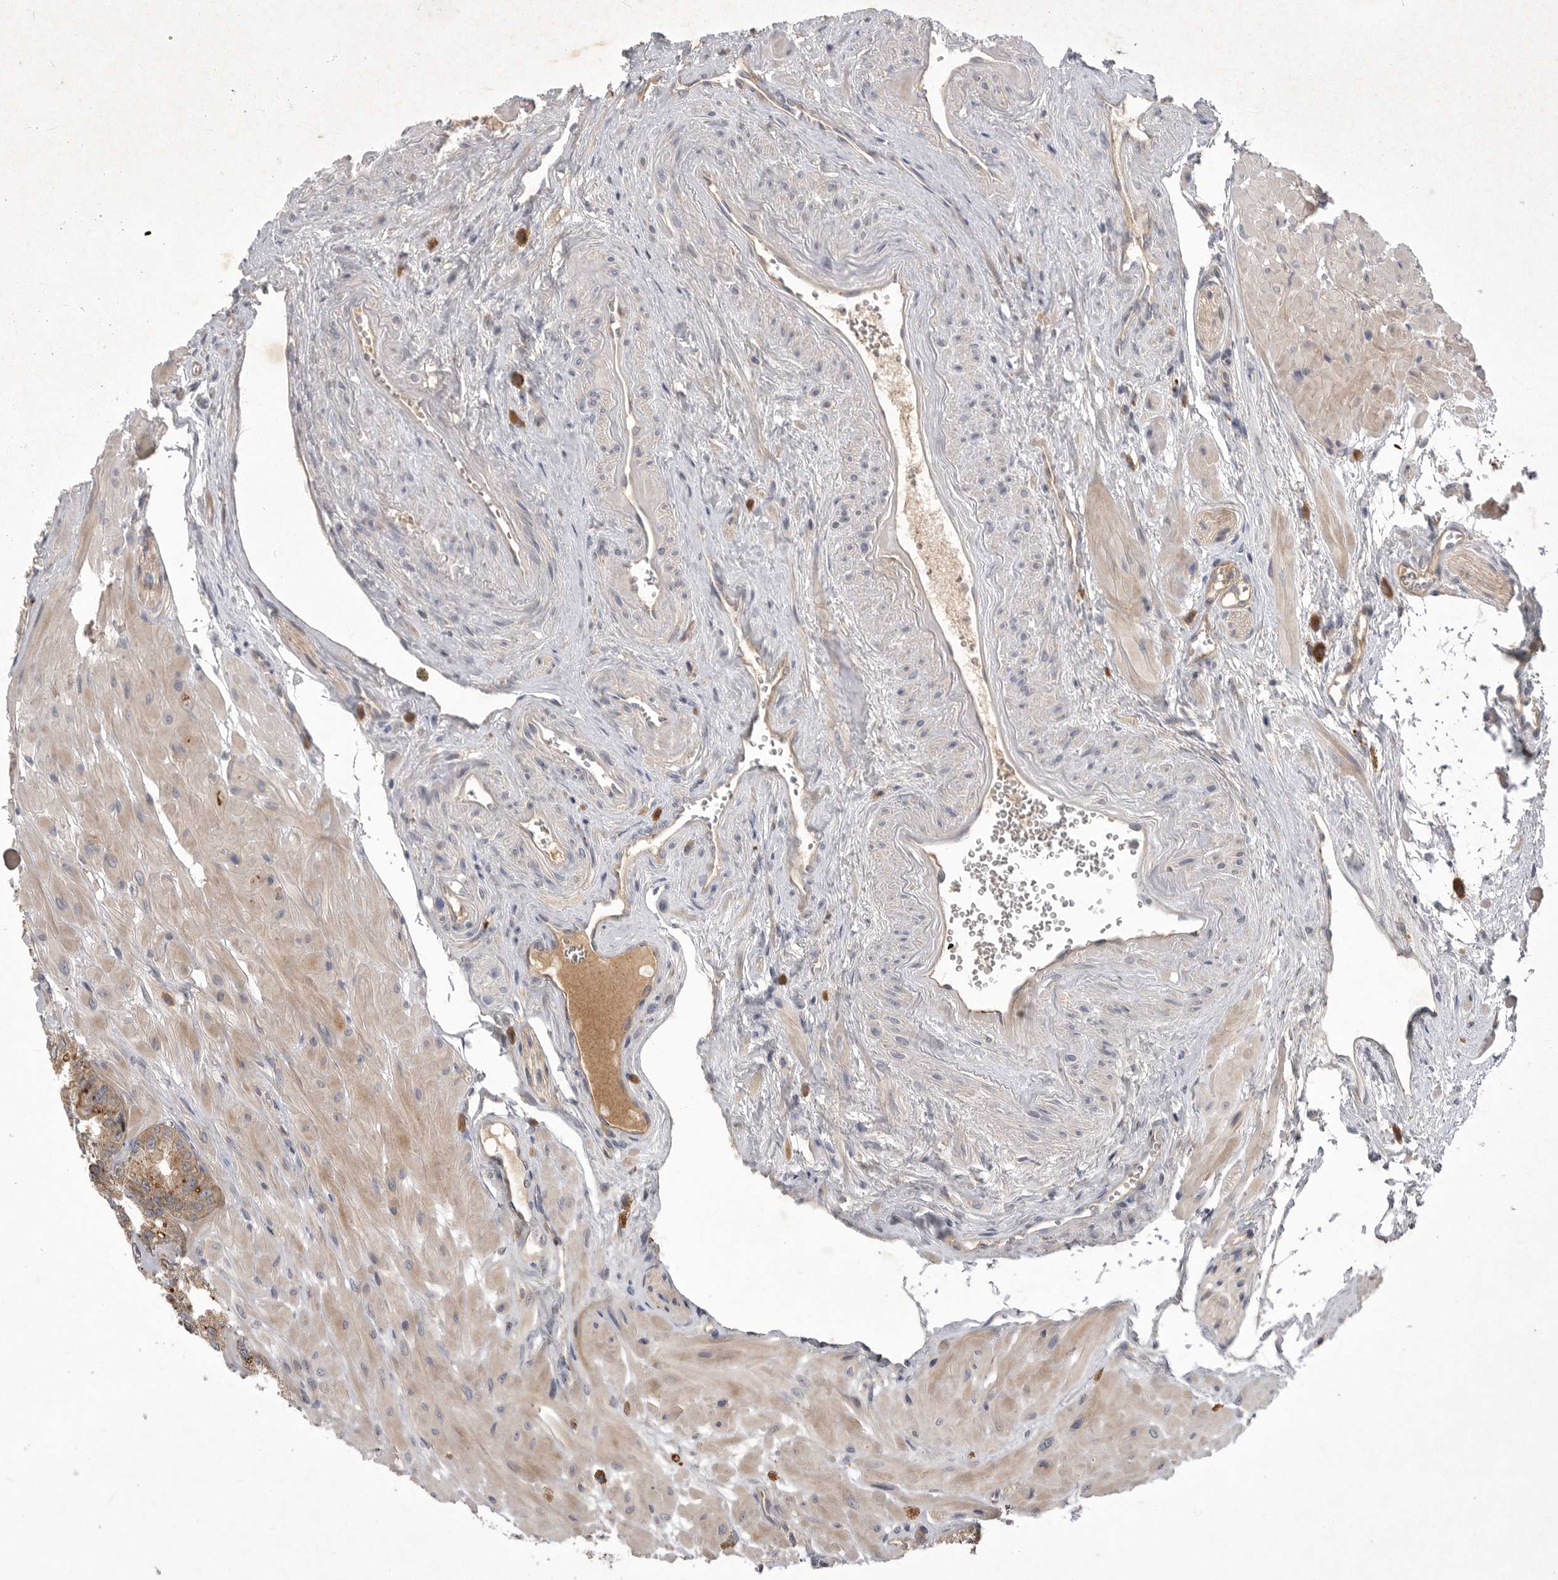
{"staining": {"intensity": "moderate", "quantity": ">75%", "location": "cytoplasmic/membranous"}, "tissue": "seminal vesicle", "cell_type": "Glandular cells", "image_type": "normal", "snomed": [{"axis": "morphology", "description": "Normal tissue, NOS"}, {"axis": "topography", "description": "Prostate"}, {"axis": "topography", "description": "Seminal veicle"}], "caption": "Brown immunohistochemical staining in benign seminal vesicle demonstrates moderate cytoplasmic/membranous positivity in approximately >75% of glandular cells.", "gene": "DHDDS", "patient": {"sex": "male", "age": 51}}